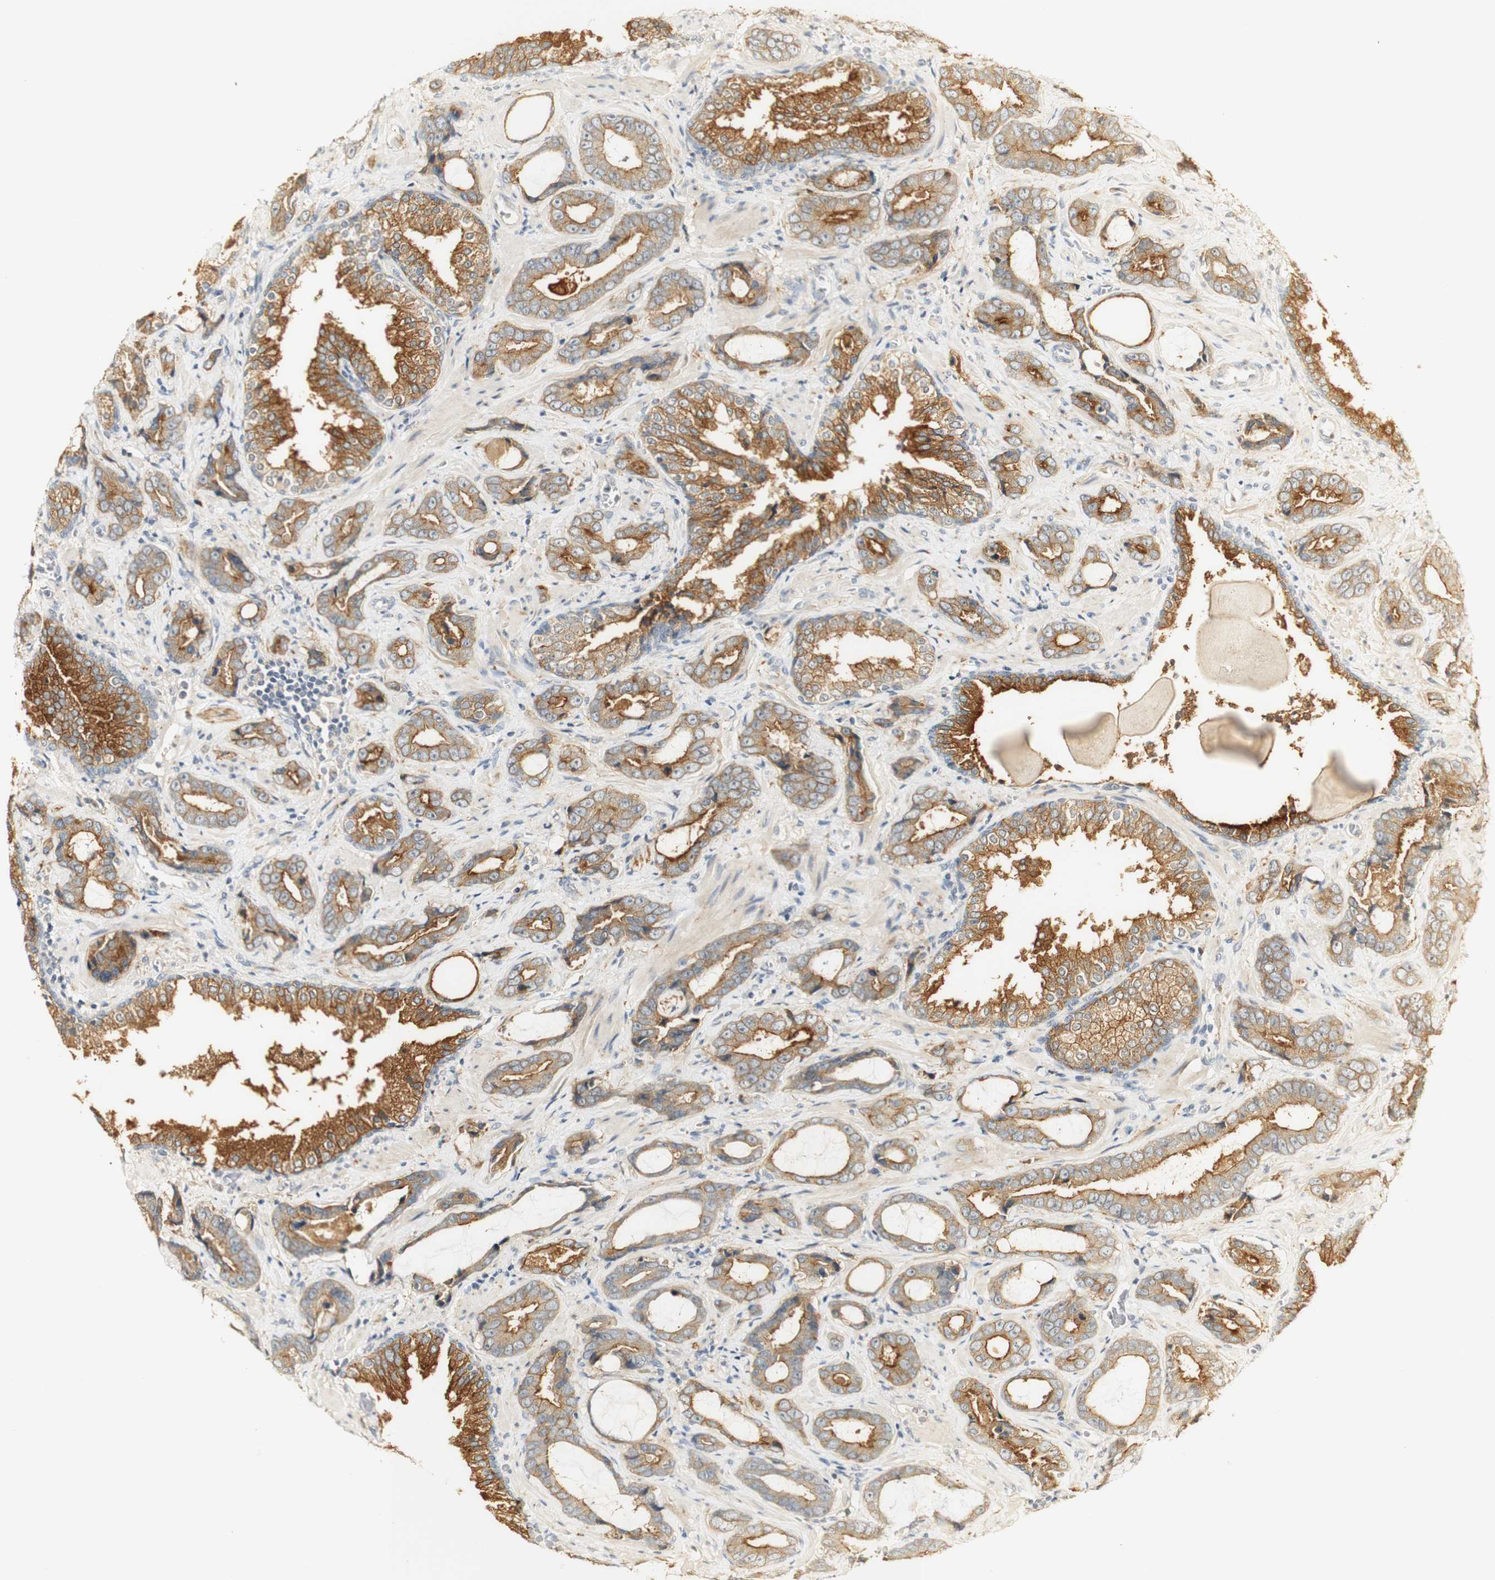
{"staining": {"intensity": "moderate", "quantity": ">75%", "location": "cytoplasmic/membranous"}, "tissue": "prostate cancer", "cell_type": "Tumor cells", "image_type": "cancer", "snomed": [{"axis": "morphology", "description": "Adenocarcinoma, Low grade"}, {"axis": "topography", "description": "Prostate"}], "caption": "This is an image of immunohistochemistry (IHC) staining of prostate cancer (low-grade adenocarcinoma), which shows moderate staining in the cytoplasmic/membranous of tumor cells.", "gene": "SYT7", "patient": {"sex": "male", "age": 60}}